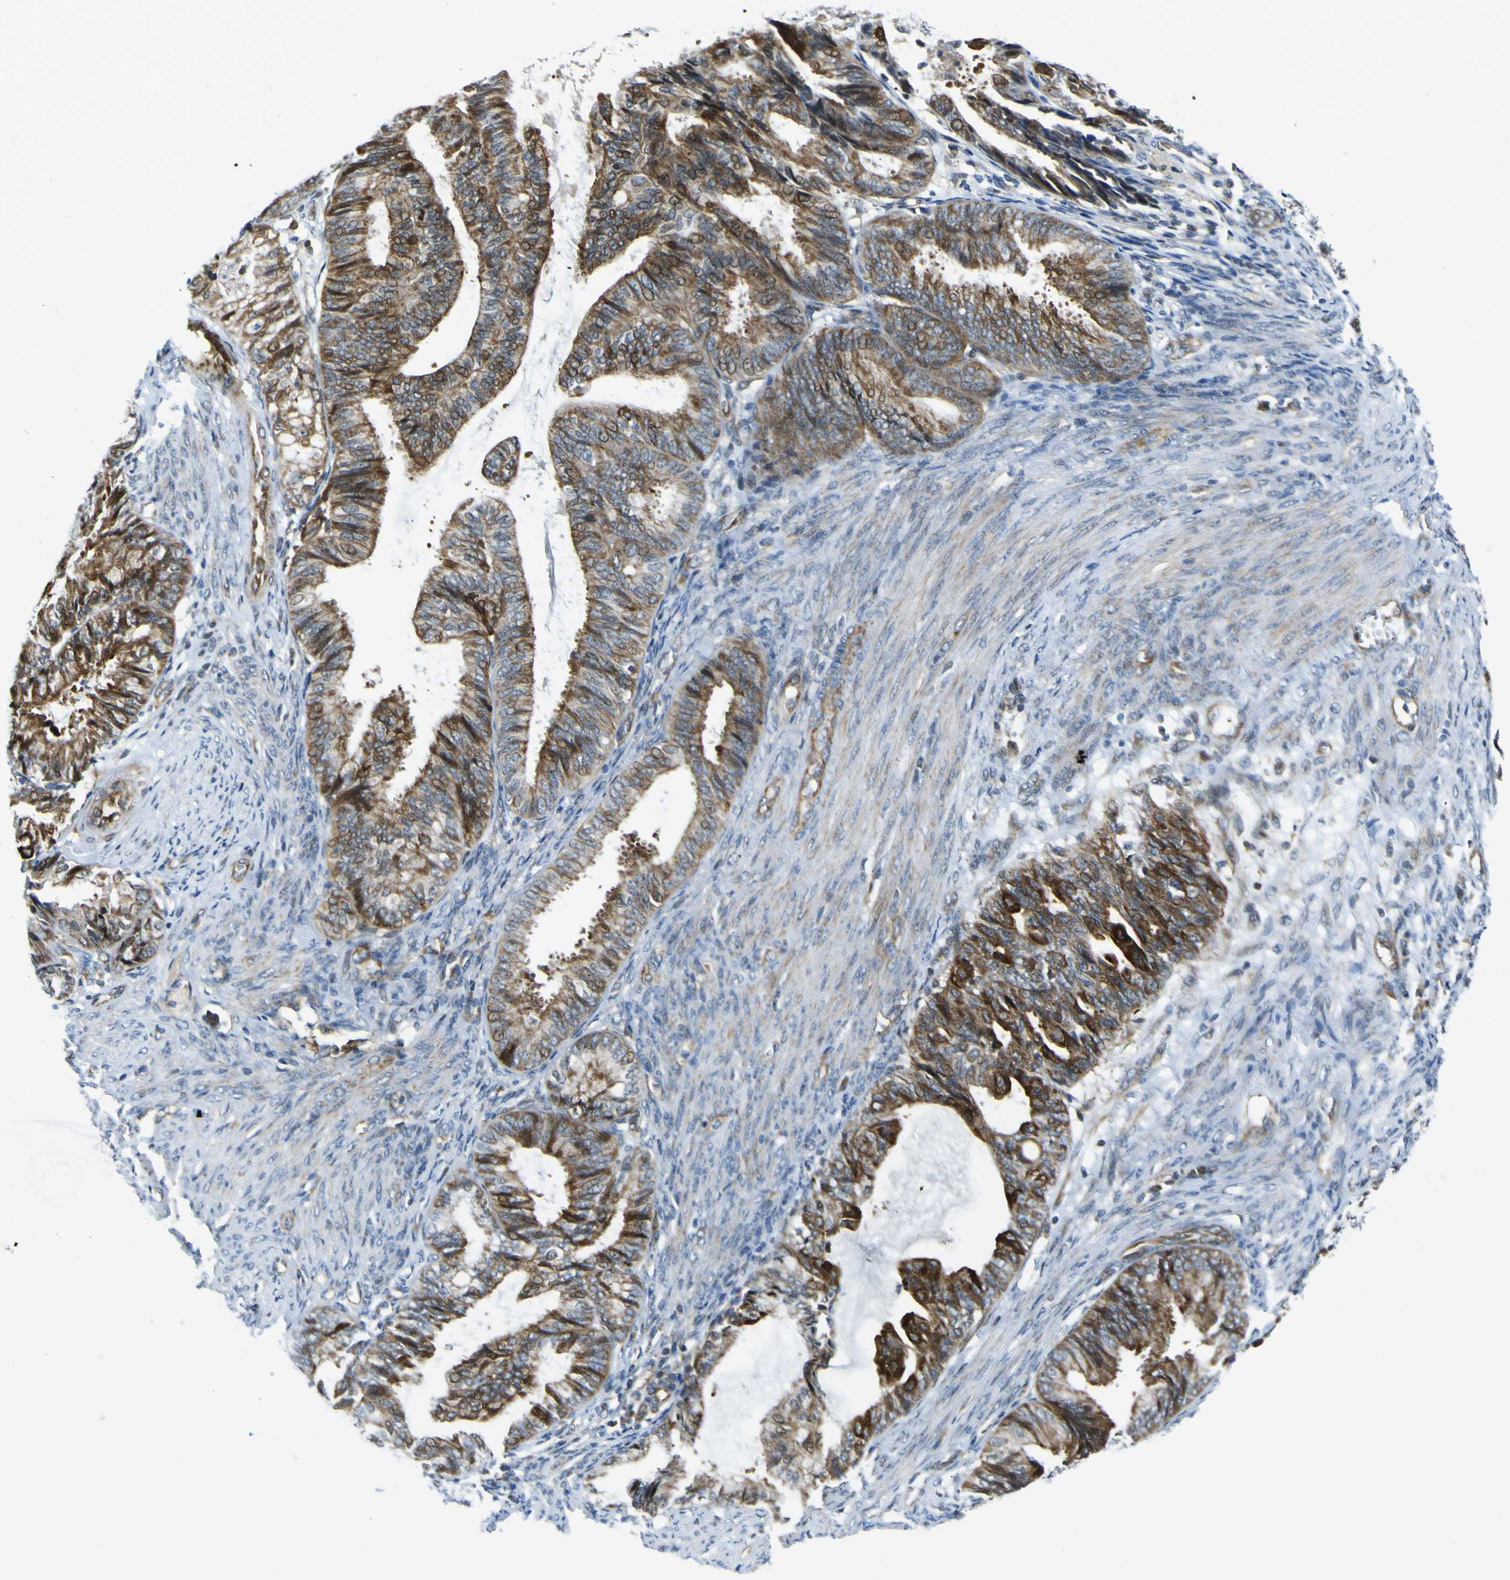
{"staining": {"intensity": "strong", "quantity": ">75%", "location": "cytoplasmic/membranous,nuclear"}, "tissue": "endometrial cancer", "cell_type": "Tumor cells", "image_type": "cancer", "snomed": [{"axis": "morphology", "description": "Adenocarcinoma, NOS"}, {"axis": "topography", "description": "Endometrium"}], "caption": "Immunohistochemistry (DAB (3,3'-diaminobenzidine)) staining of endometrial adenocarcinoma shows strong cytoplasmic/membranous and nuclear protein staining in about >75% of tumor cells.", "gene": "KDM7A", "patient": {"sex": "female", "age": 86}}